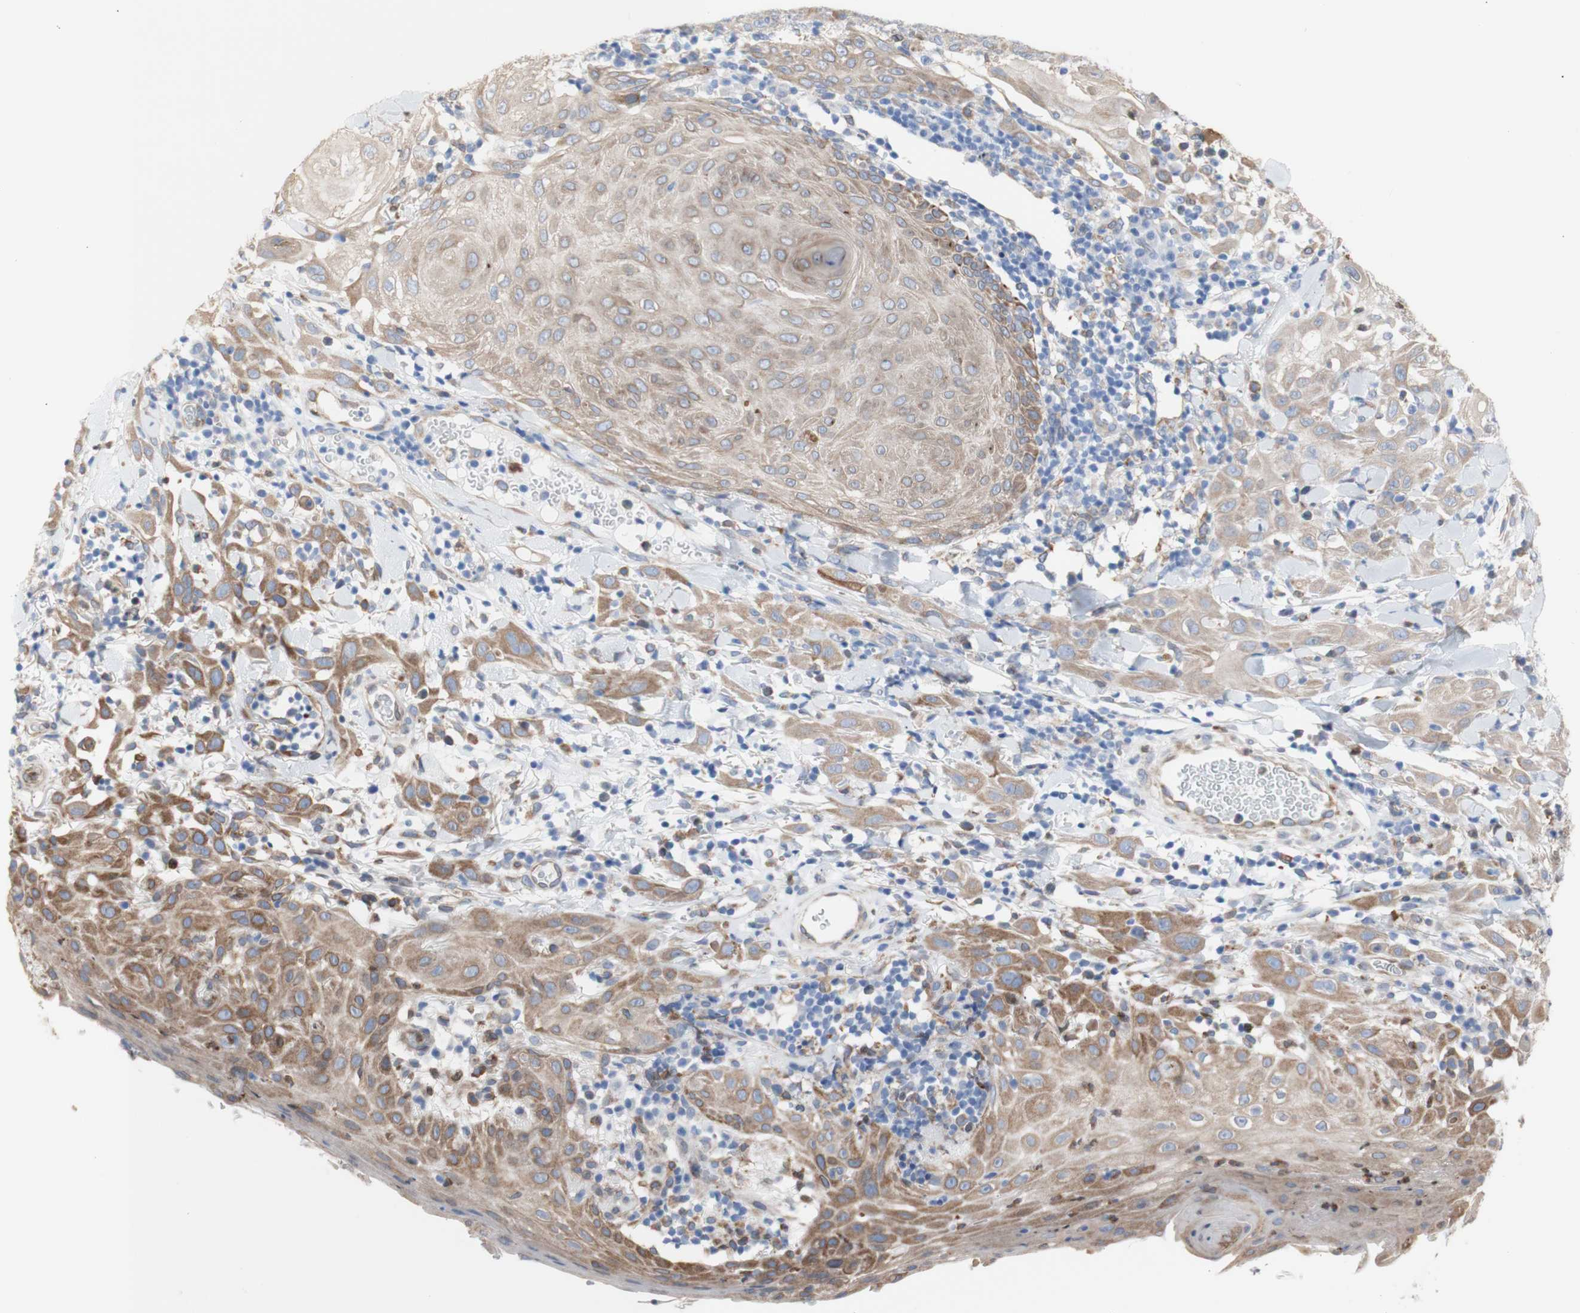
{"staining": {"intensity": "moderate", "quantity": ">75%", "location": "cytoplasmic/membranous"}, "tissue": "skin cancer", "cell_type": "Tumor cells", "image_type": "cancer", "snomed": [{"axis": "morphology", "description": "Squamous cell carcinoma, NOS"}, {"axis": "topography", "description": "Skin"}], "caption": "A micrograph of skin squamous cell carcinoma stained for a protein reveals moderate cytoplasmic/membranous brown staining in tumor cells.", "gene": "ERLIN1", "patient": {"sex": "male", "age": 24}}